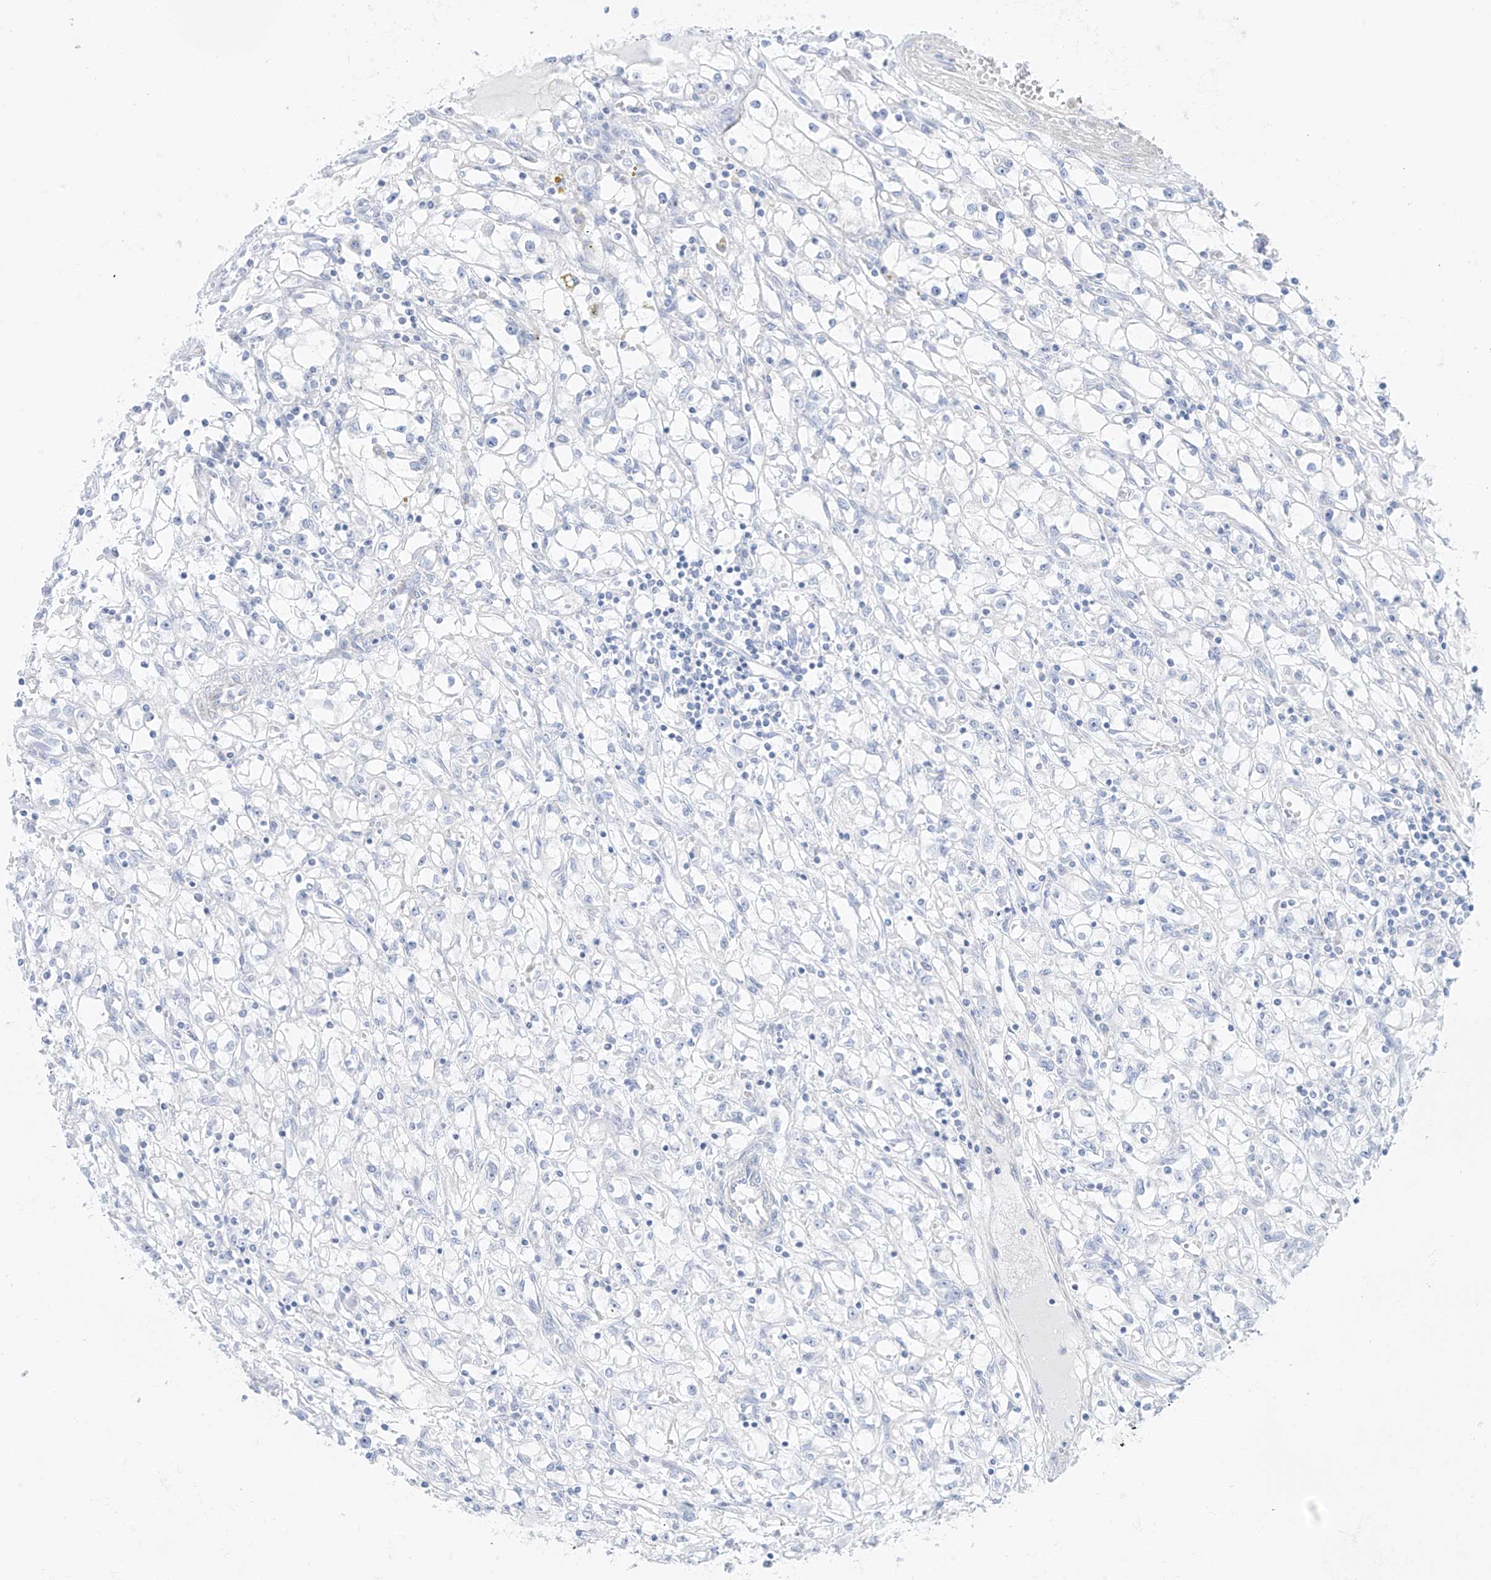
{"staining": {"intensity": "negative", "quantity": "none", "location": "none"}, "tissue": "renal cancer", "cell_type": "Tumor cells", "image_type": "cancer", "snomed": [{"axis": "morphology", "description": "Adenocarcinoma, NOS"}, {"axis": "topography", "description": "Kidney"}], "caption": "This is a histopathology image of IHC staining of renal adenocarcinoma, which shows no staining in tumor cells.", "gene": "SLC26A3", "patient": {"sex": "male", "age": 56}}